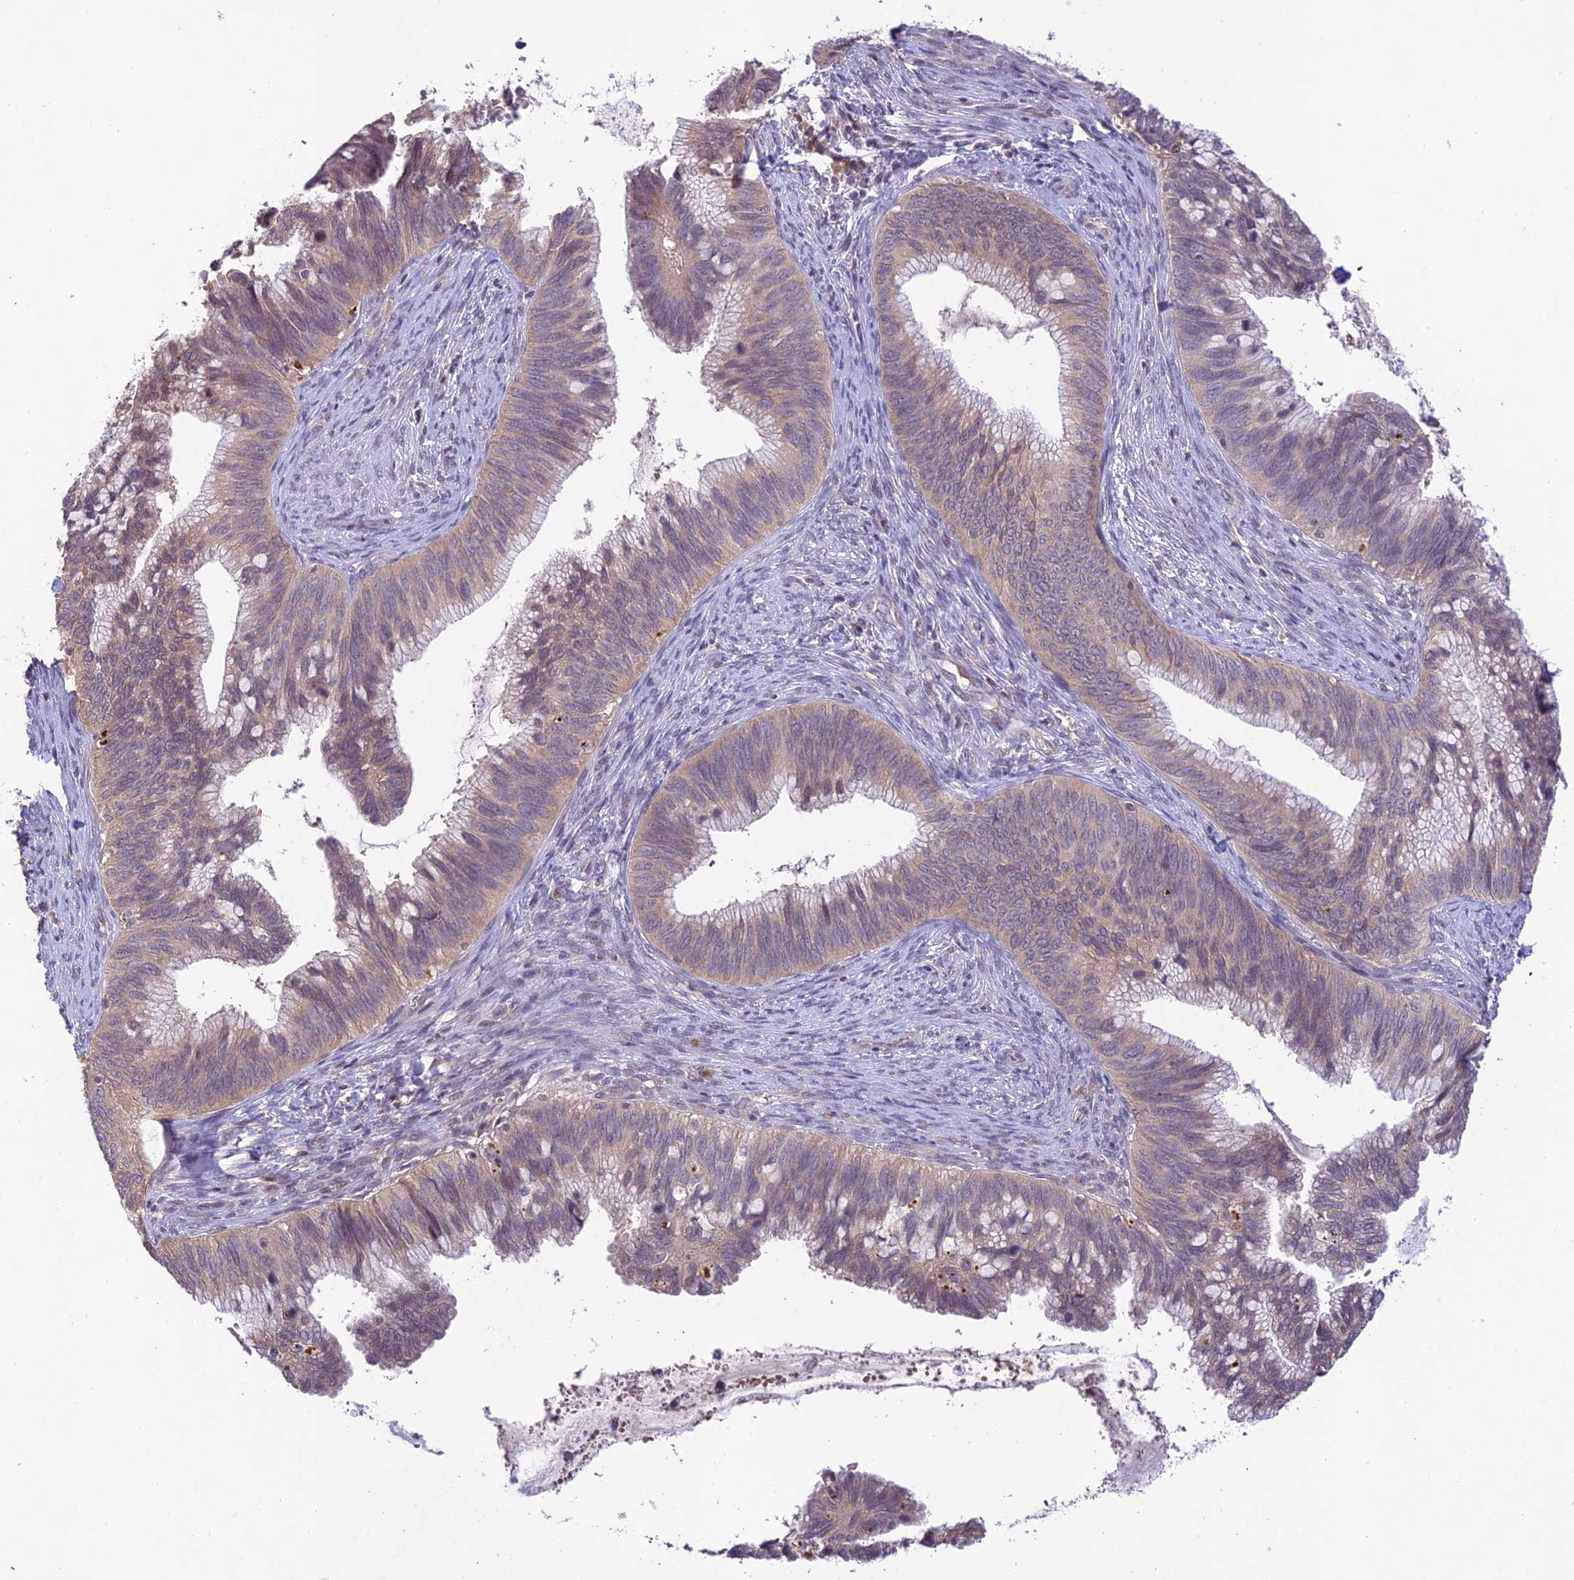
{"staining": {"intensity": "weak", "quantity": ">75%", "location": "cytoplasmic/membranous"}, "tissue": "cervical cancer", "cell_type": "Tumor cells", "image_type": "cancer", "snomed": [{"axis": "morphology", "description": "Adenocarcinoma, NOS"}, {"axis": "topography", "description": "Cervix"}], "caption": "This histopathology image displays cervical adenocarcinoma stained with immunohistochemistry to label a protein in brown. The cytoplasmic/membranous of tumor cells show weak positivity for the protein. Nuclei are counter-stained blue.", "gene": "TEKT1", "patient": {"sex": "female", "age": 42}}